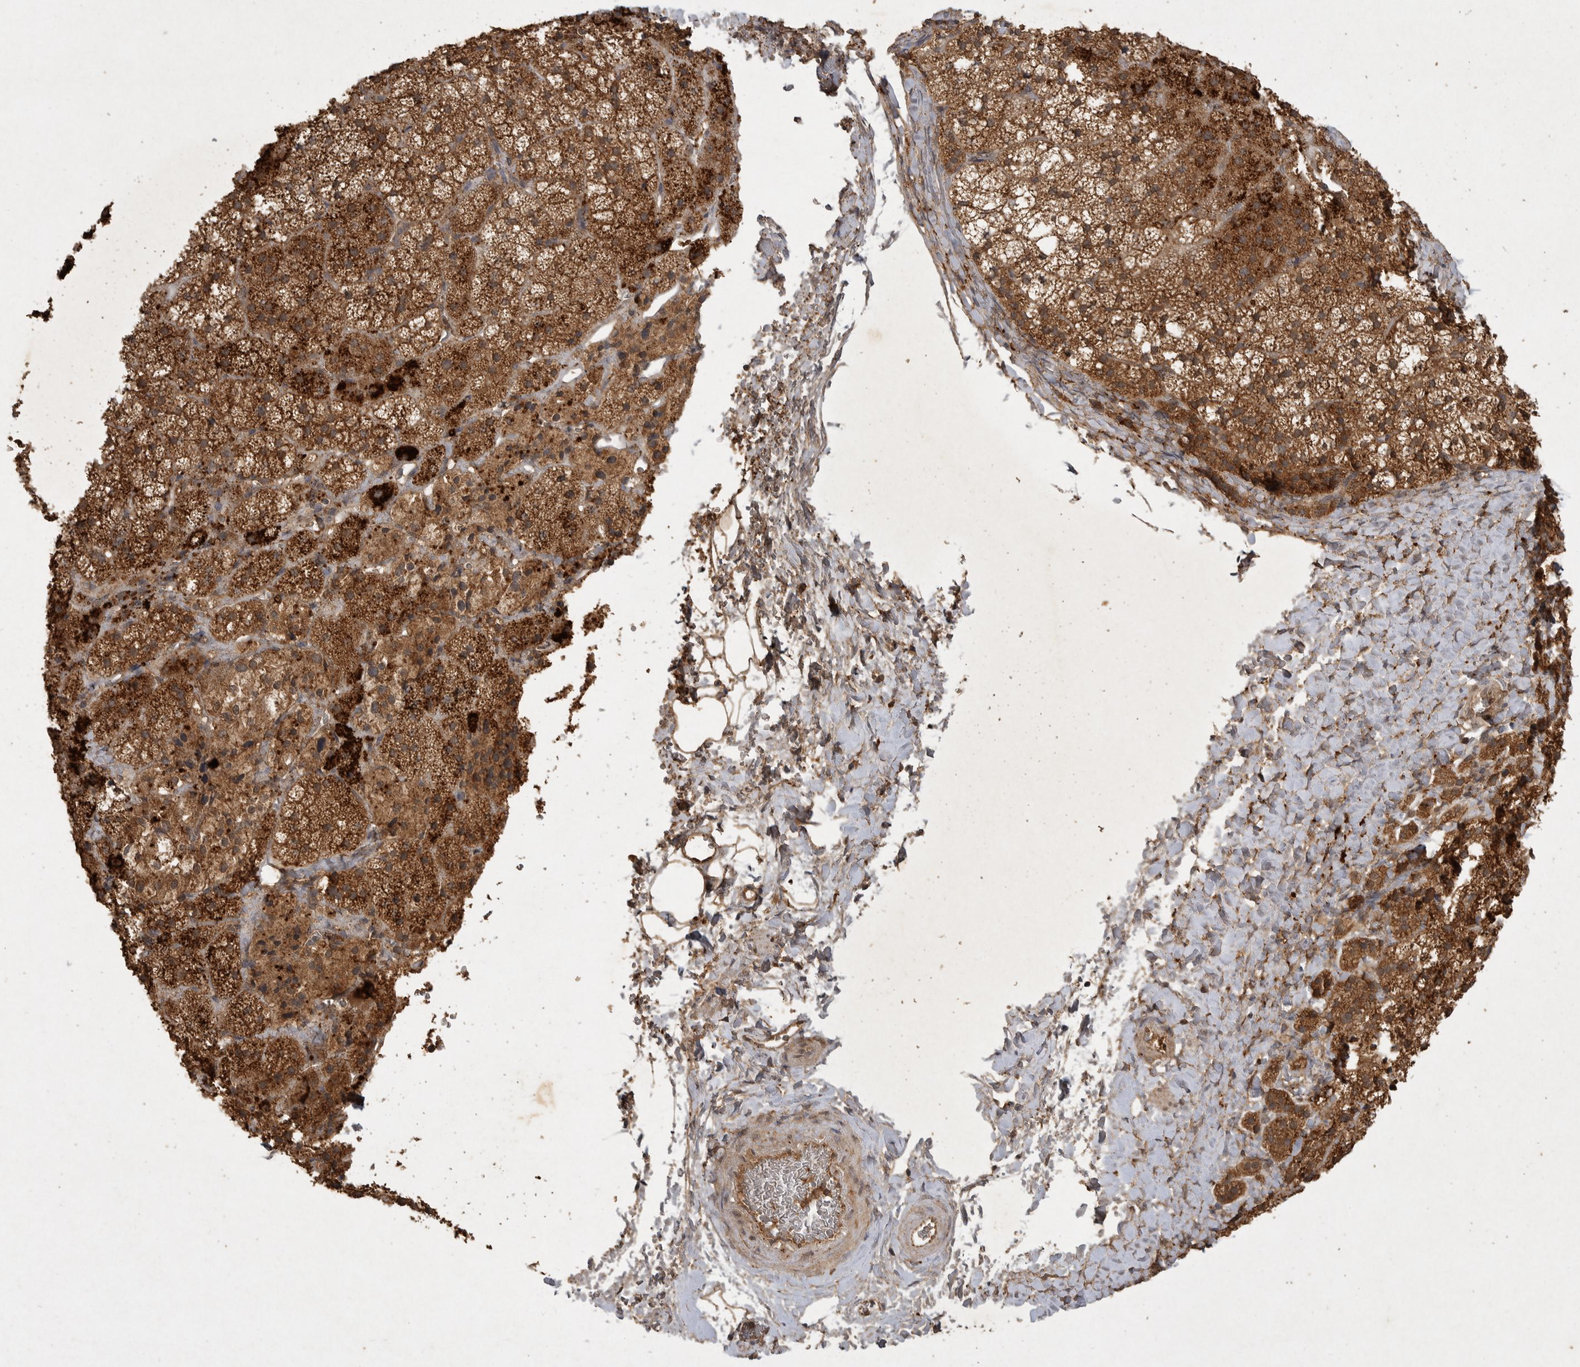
{"staining": {"intensity": "strong", "quantity": "25%-75%", "location": "cytoplasmic/membranous"}, "tissue": "adrenal gland", "cell_type": "Glandular cells", "image_type": "normal", "snomed": [{"axis": "morphology", "description": "Normal tissue, NOS"}, {"axis": "topography", "description": "Adrenal gland"}], "caption": "A high-resolution micrograph shows immunohistochemistry (IHC) staining of unremarkable adrenal gland, which reveals strong cytoplasmic/membranous positivity in approximately 25%-75% of glandular cells.", "gene": "ICOSLG", "patient": {"sex": "female", "age": 44}}